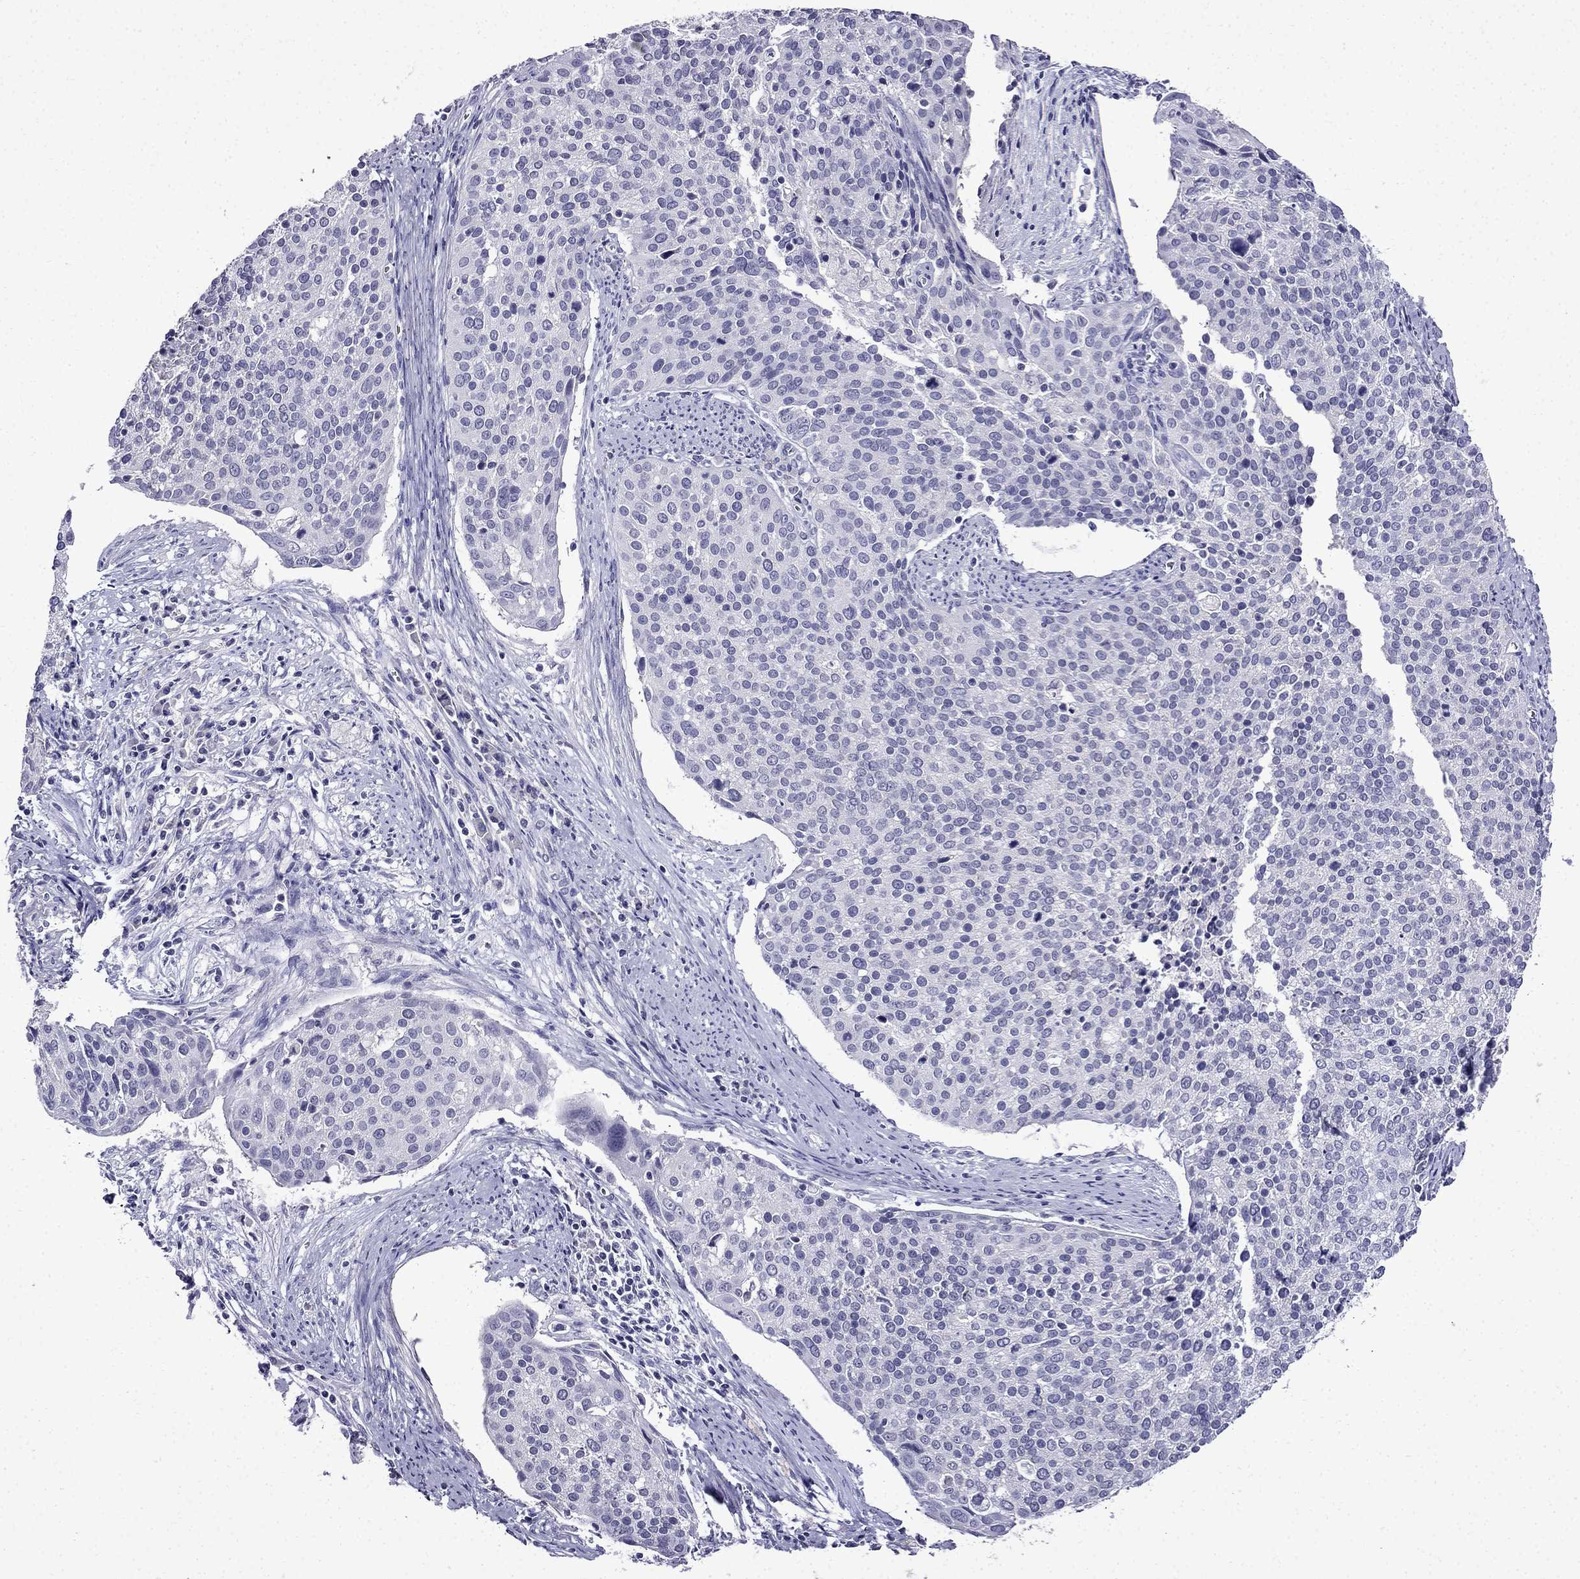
{"staining": {"intensity": "negative", "quantity": "none", "location": "none"}, "tissue": "cervical cancer", "cell_type": "Tumor cells", "image_type": "cancer", "snomed": [{"axis": "morphology", "description": "Squamous cell carcinoma, NOS"}, {"axis": "topography", "description": "Cervix"}], "caption": "DAB immunohistochemical staining of cervical squamous cell carcinoma displays no significant positivity in tumor cells.", "gene": "DNAH17", "patient": {"sex": "female", "age": 39}}